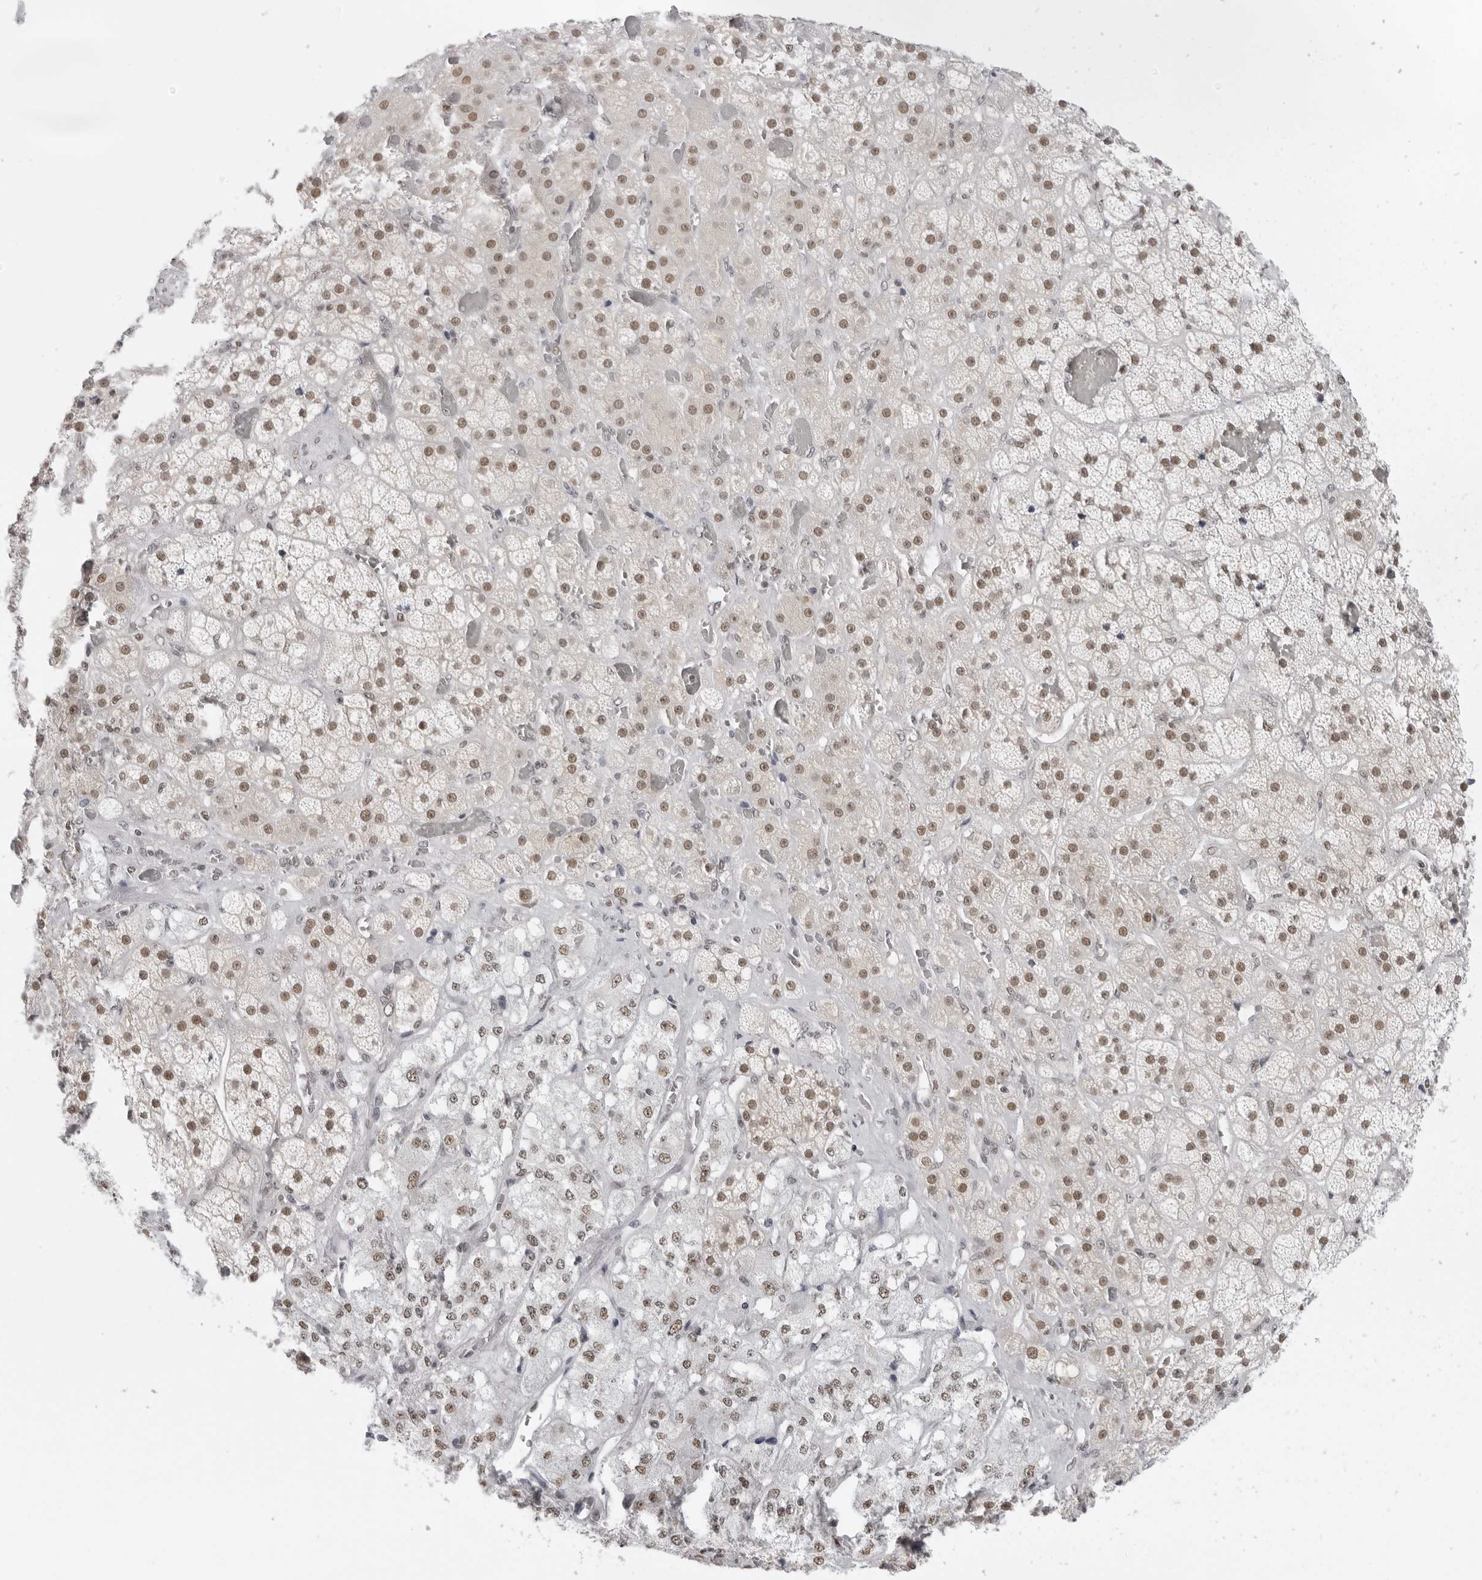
{"staining": {"intensity": "moderate", "quantity": ">75%", "location": "nuclear"}, "tissue": "adrenal gland", "cell_type": "Glandular cells", "image_type": "normal", "snomed": [{"axis": "morphology", "description": "Normal tissue, NOS"}, {"axis": "topography", "description": "Adrenal gland"}], "caption": "A high-resolution histopathology image shows immunohistochemistry staining of unremarkable adrenal gland, which demonstrates moderate nuclear staining in approximately >75% of glandular cells. (DAB (3,3'-diaminobenzidine) IHC, brown staining for protein, blue staining for nuclei).", "gene": "RPA2", "patient": {"sex": "male", "age": 57}}